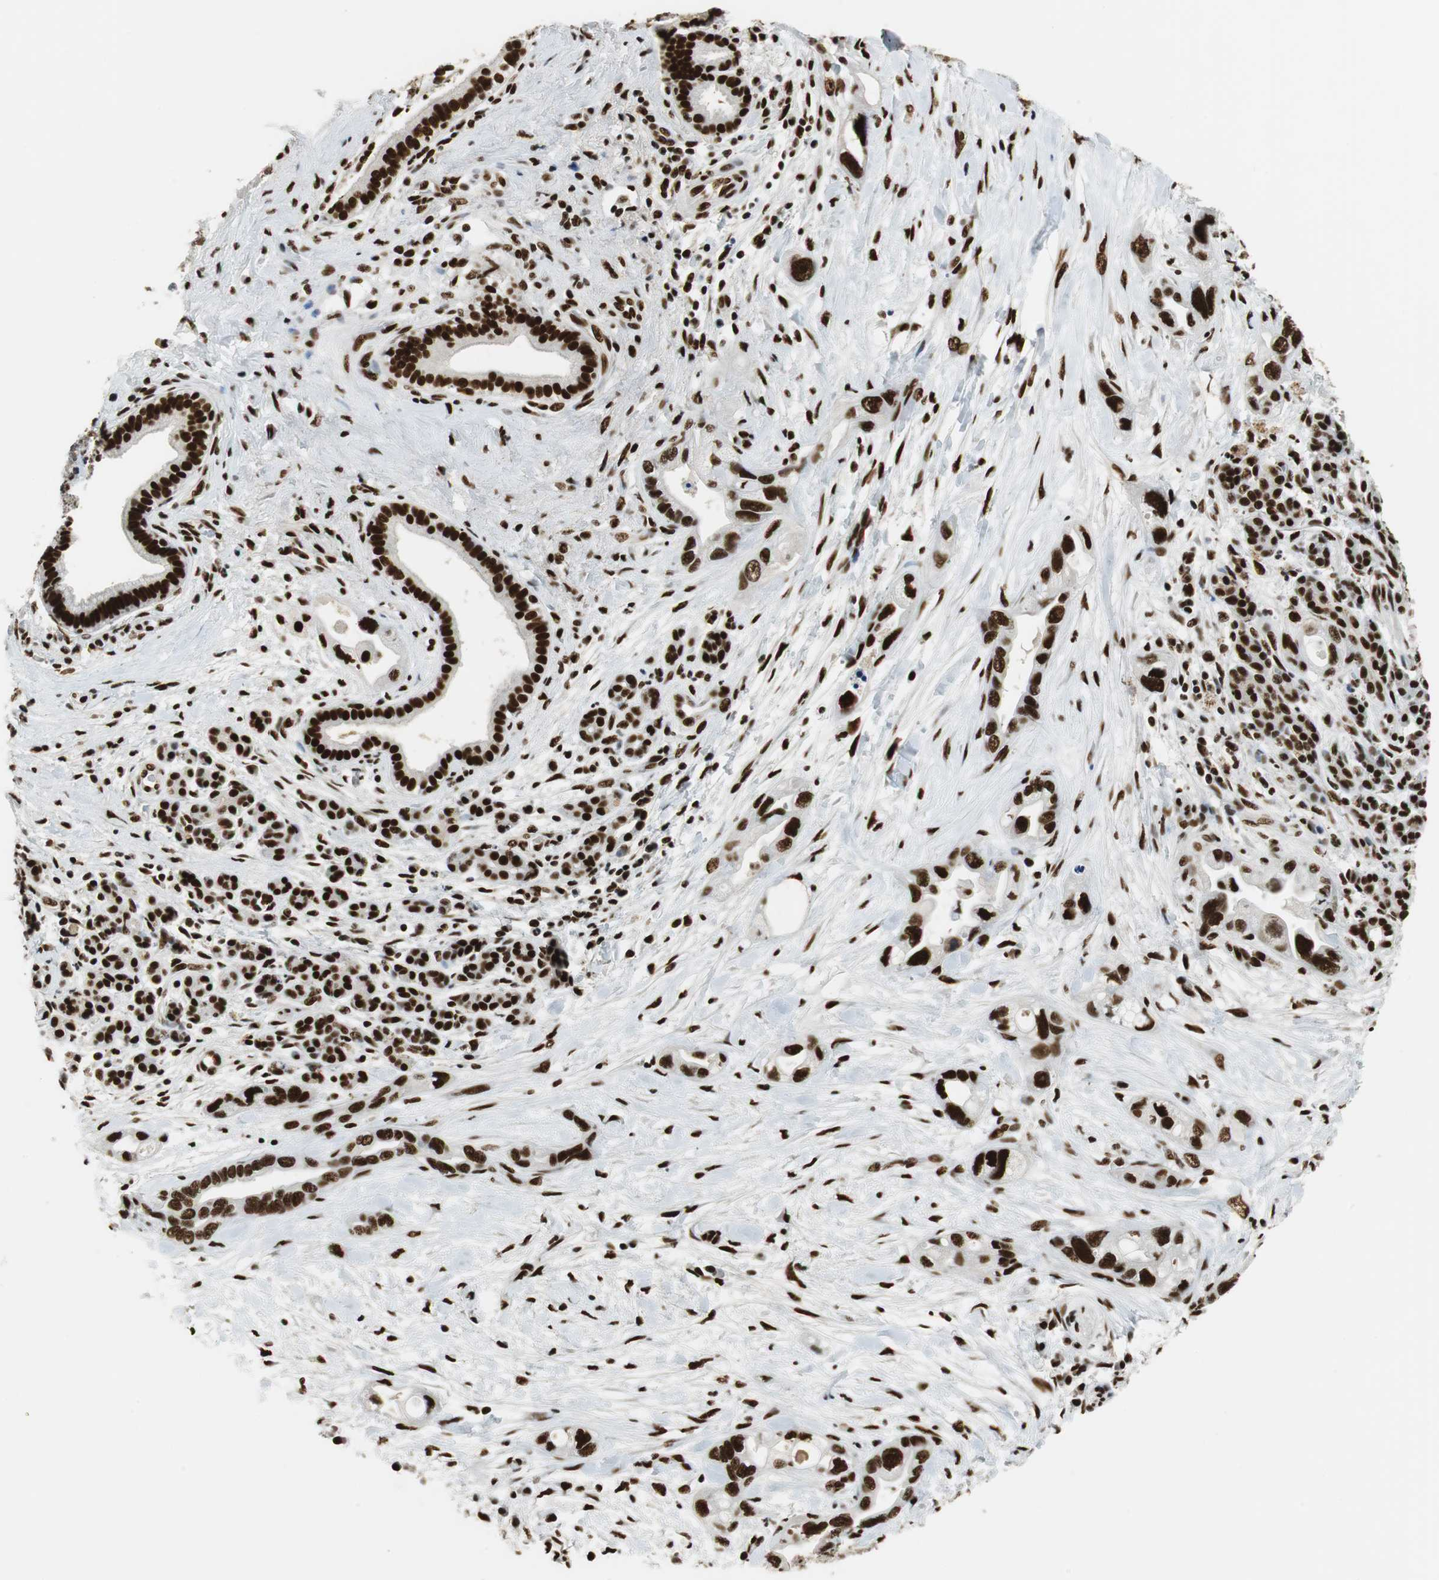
{"staining": {"intensity": "strong", "quantity": ">75%", "location": "nuclear"}, "tissue": "pancreatic cancer", "cell_type": "Tumor cells", "image_type": "cancer", "snomed": [{"axis": "morphology", "description": "Adenocarcinoma, NOS"}, {"axis": "topography", "description": "Pancreas"}], "caption": "DAB (3,3'-diaminobenzidine) immunohistochemical staining of human pancreatic adenocarcinoma exhibits strong nuclear protein positivity in approximately >75% of tumor cells.", "gene": "PRKDC", "patient": {"sex": "female", "age": 77}}